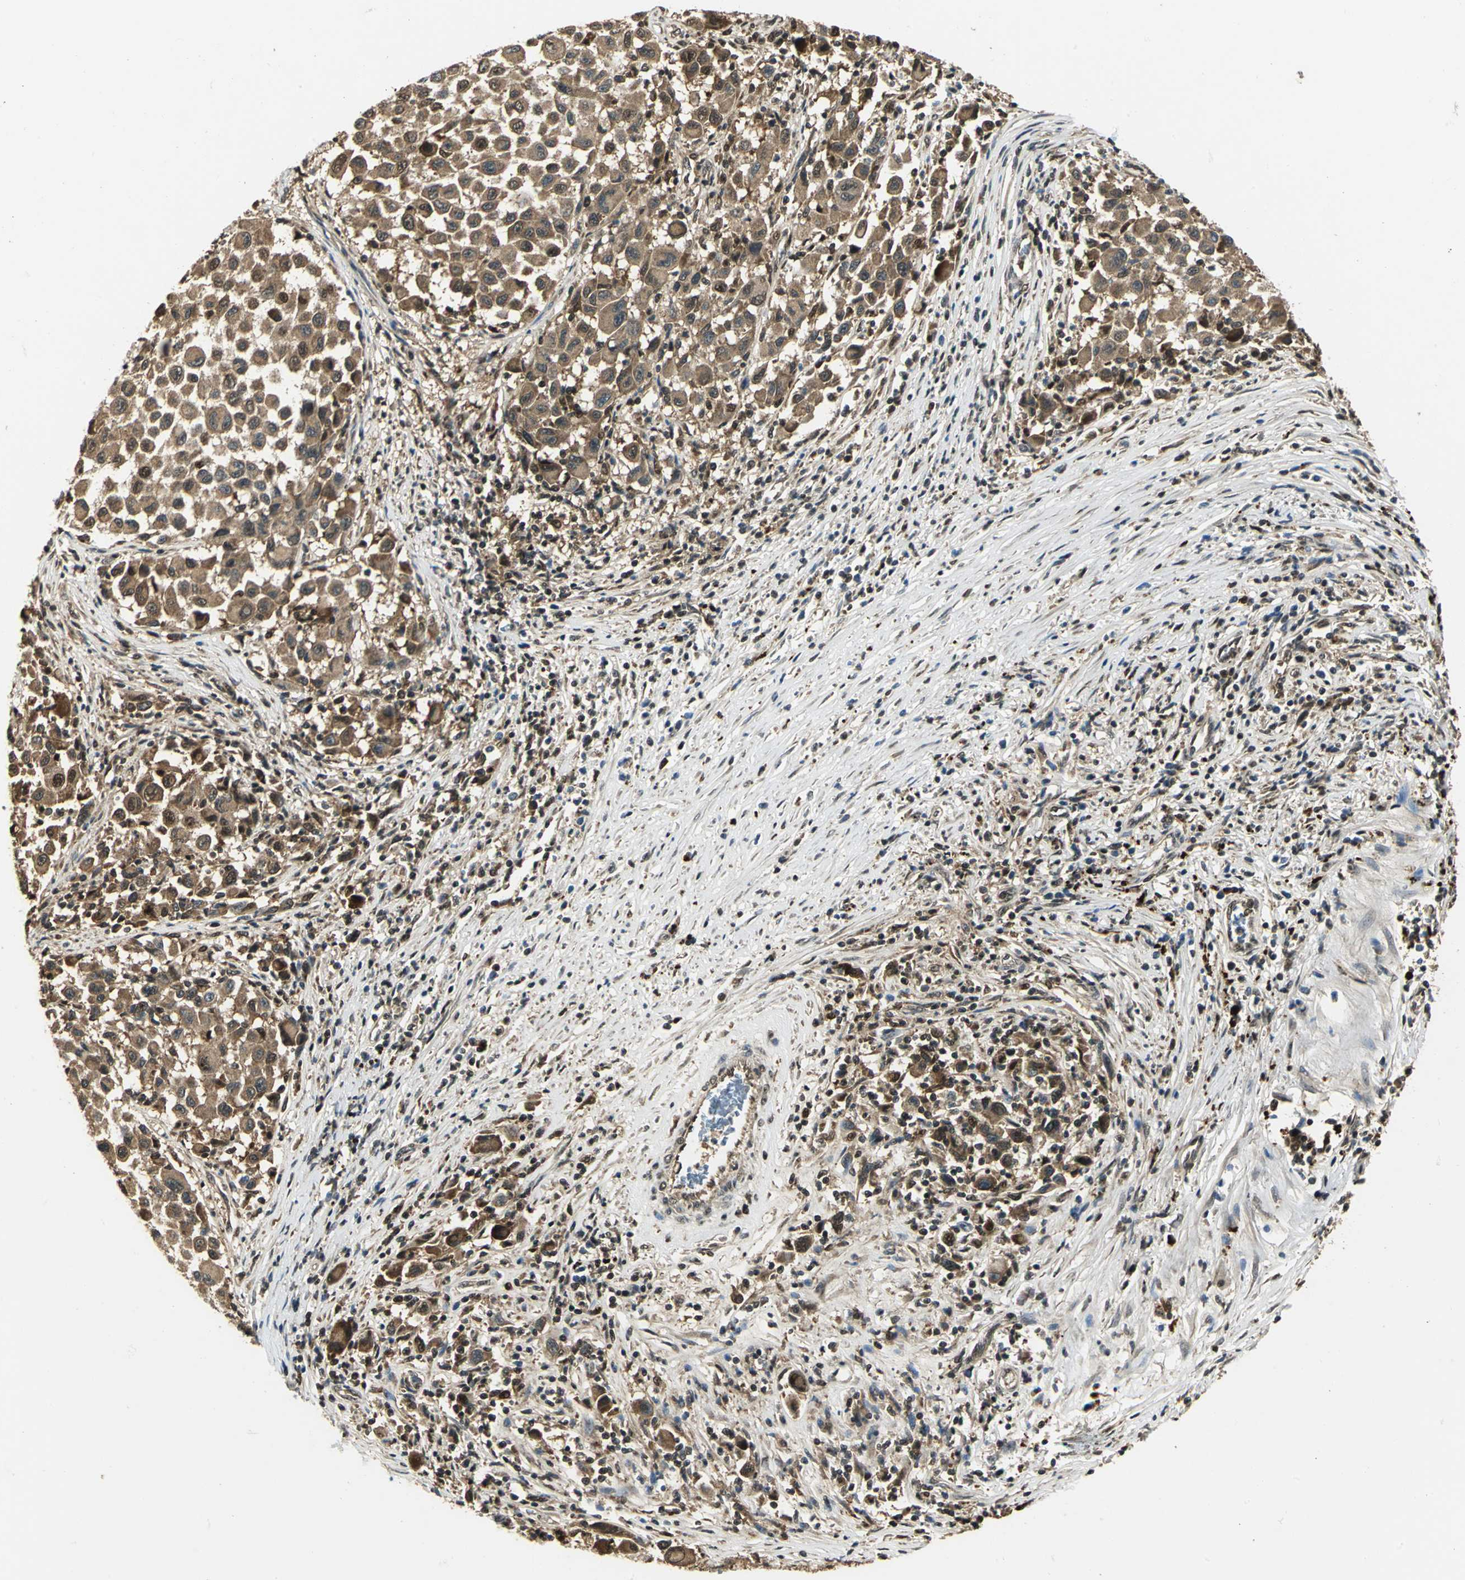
{"staining": {"intensity": "moderate", "quantity": ">75%", "location": "cytoplasmic/membranous,nuclear"}, "tissue": "melanoma", "cell_type": "Tumor cells", "image_type": "cancer", "snomed": [{"axis": "morphology", "description": "Malignant melanoma, Metastatic site"}, {"axis": "topography", "description": "Lymph node"}], "caption": "Immunohistochemical staining of malignant melanoma (metastatic site) demonstrates moderate cytoplasmic/membranous and nuclear protein staining in approximately >75% of tumor cells. (IHC, brightfield microscopy, high magnification).", "gene": "PPP1R13L", "patient": {"sex": "male", "age": 61}}